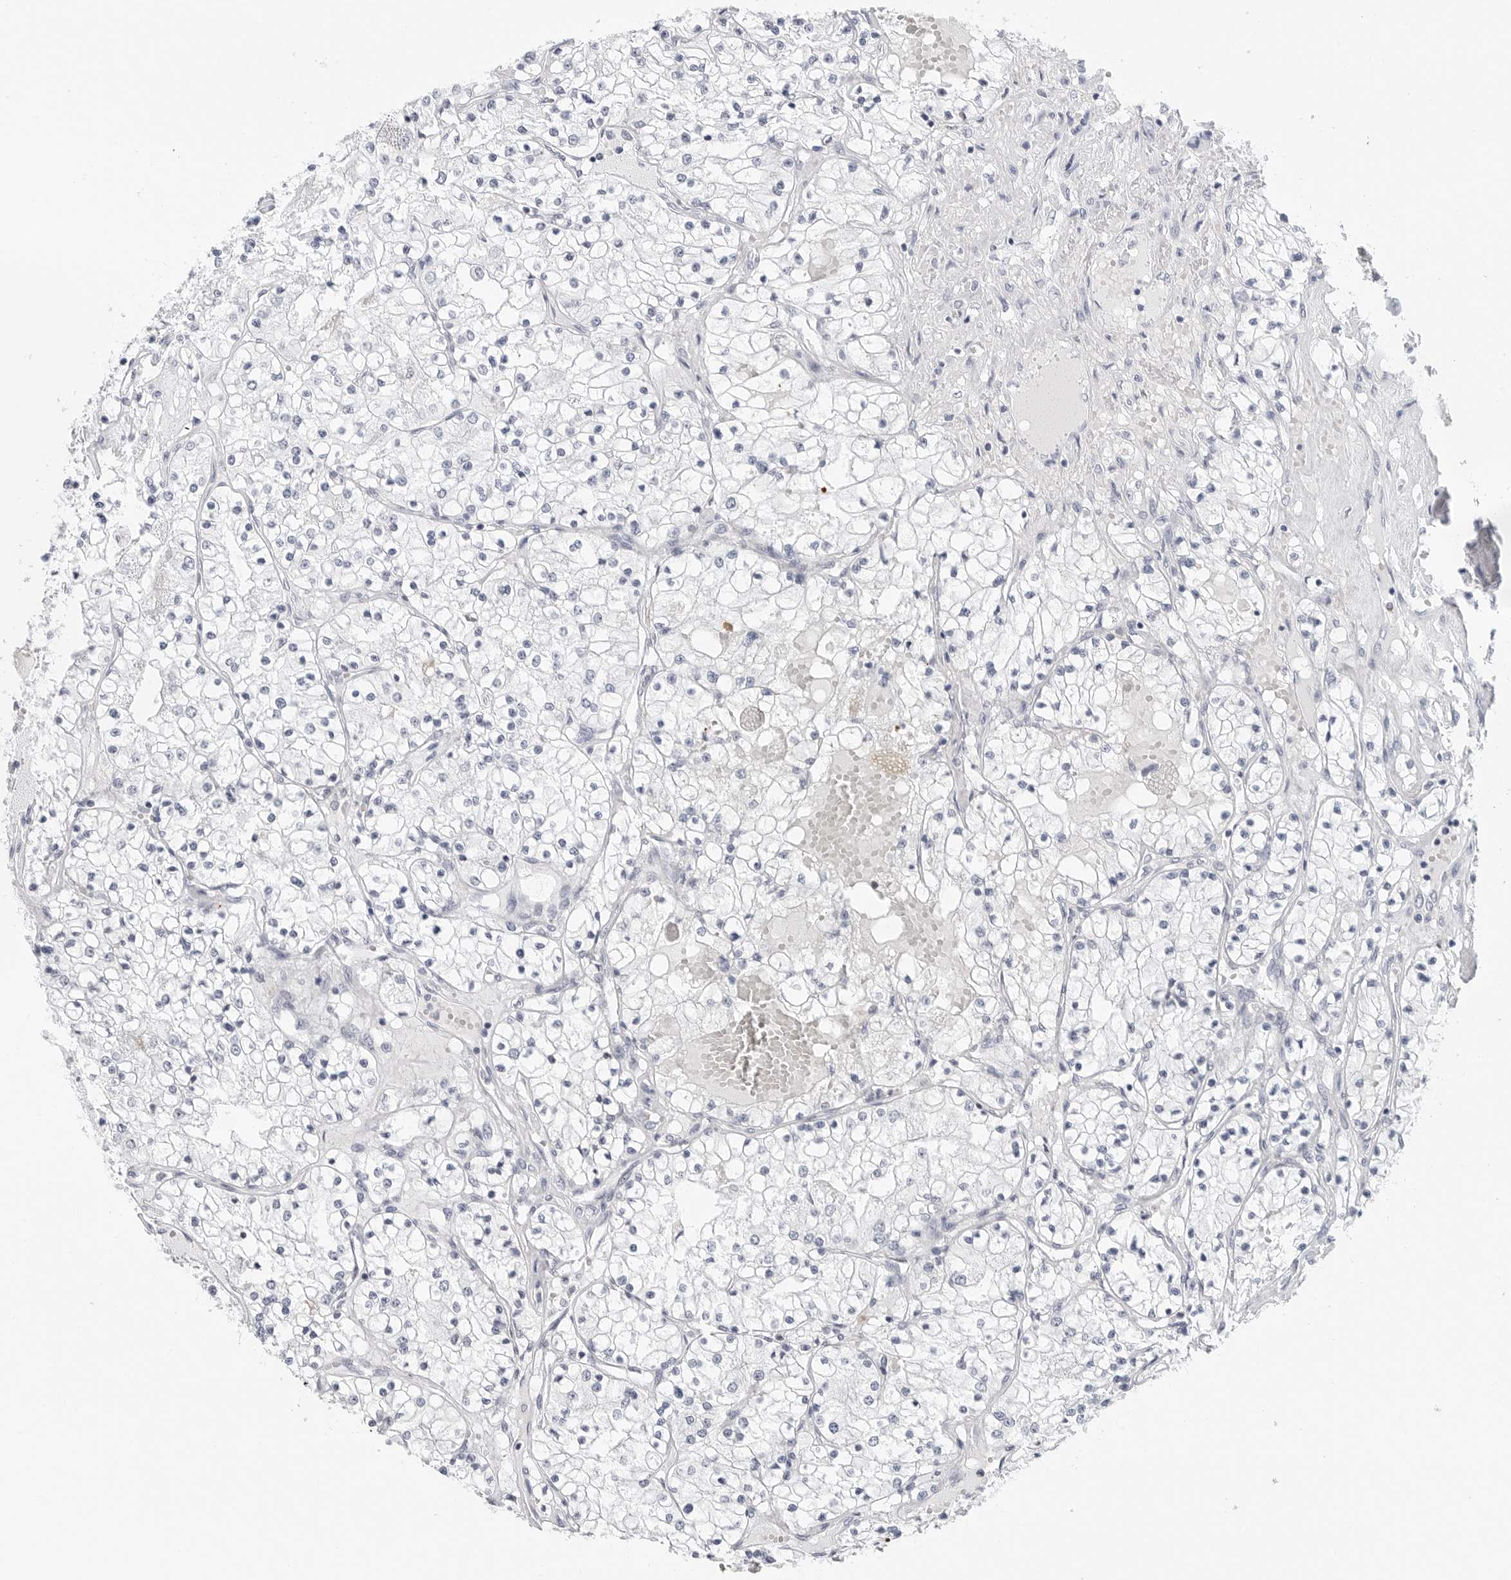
{"staining": {"intensity": "negative", "quantity": "none", "location": "none"}, "tissue": "renal cancer", "cell_type": "Tumor cells", "image_type": "cancer", "snomed": [{"axis": "morphology", "description": "Normal tissue, NOS"}, {"axis": "morphology", "description": "Adenocarcinoma, NOS"}, {"axis": "topography", "description": "Kidney"}], "caption": "This is an immunohistochemistry micrograph of renal cancer (adenocarcinoma). There is no expression in tumor cells.", "gene": "MAP2K5", "patient": {"sex": "male", "age": 68}}